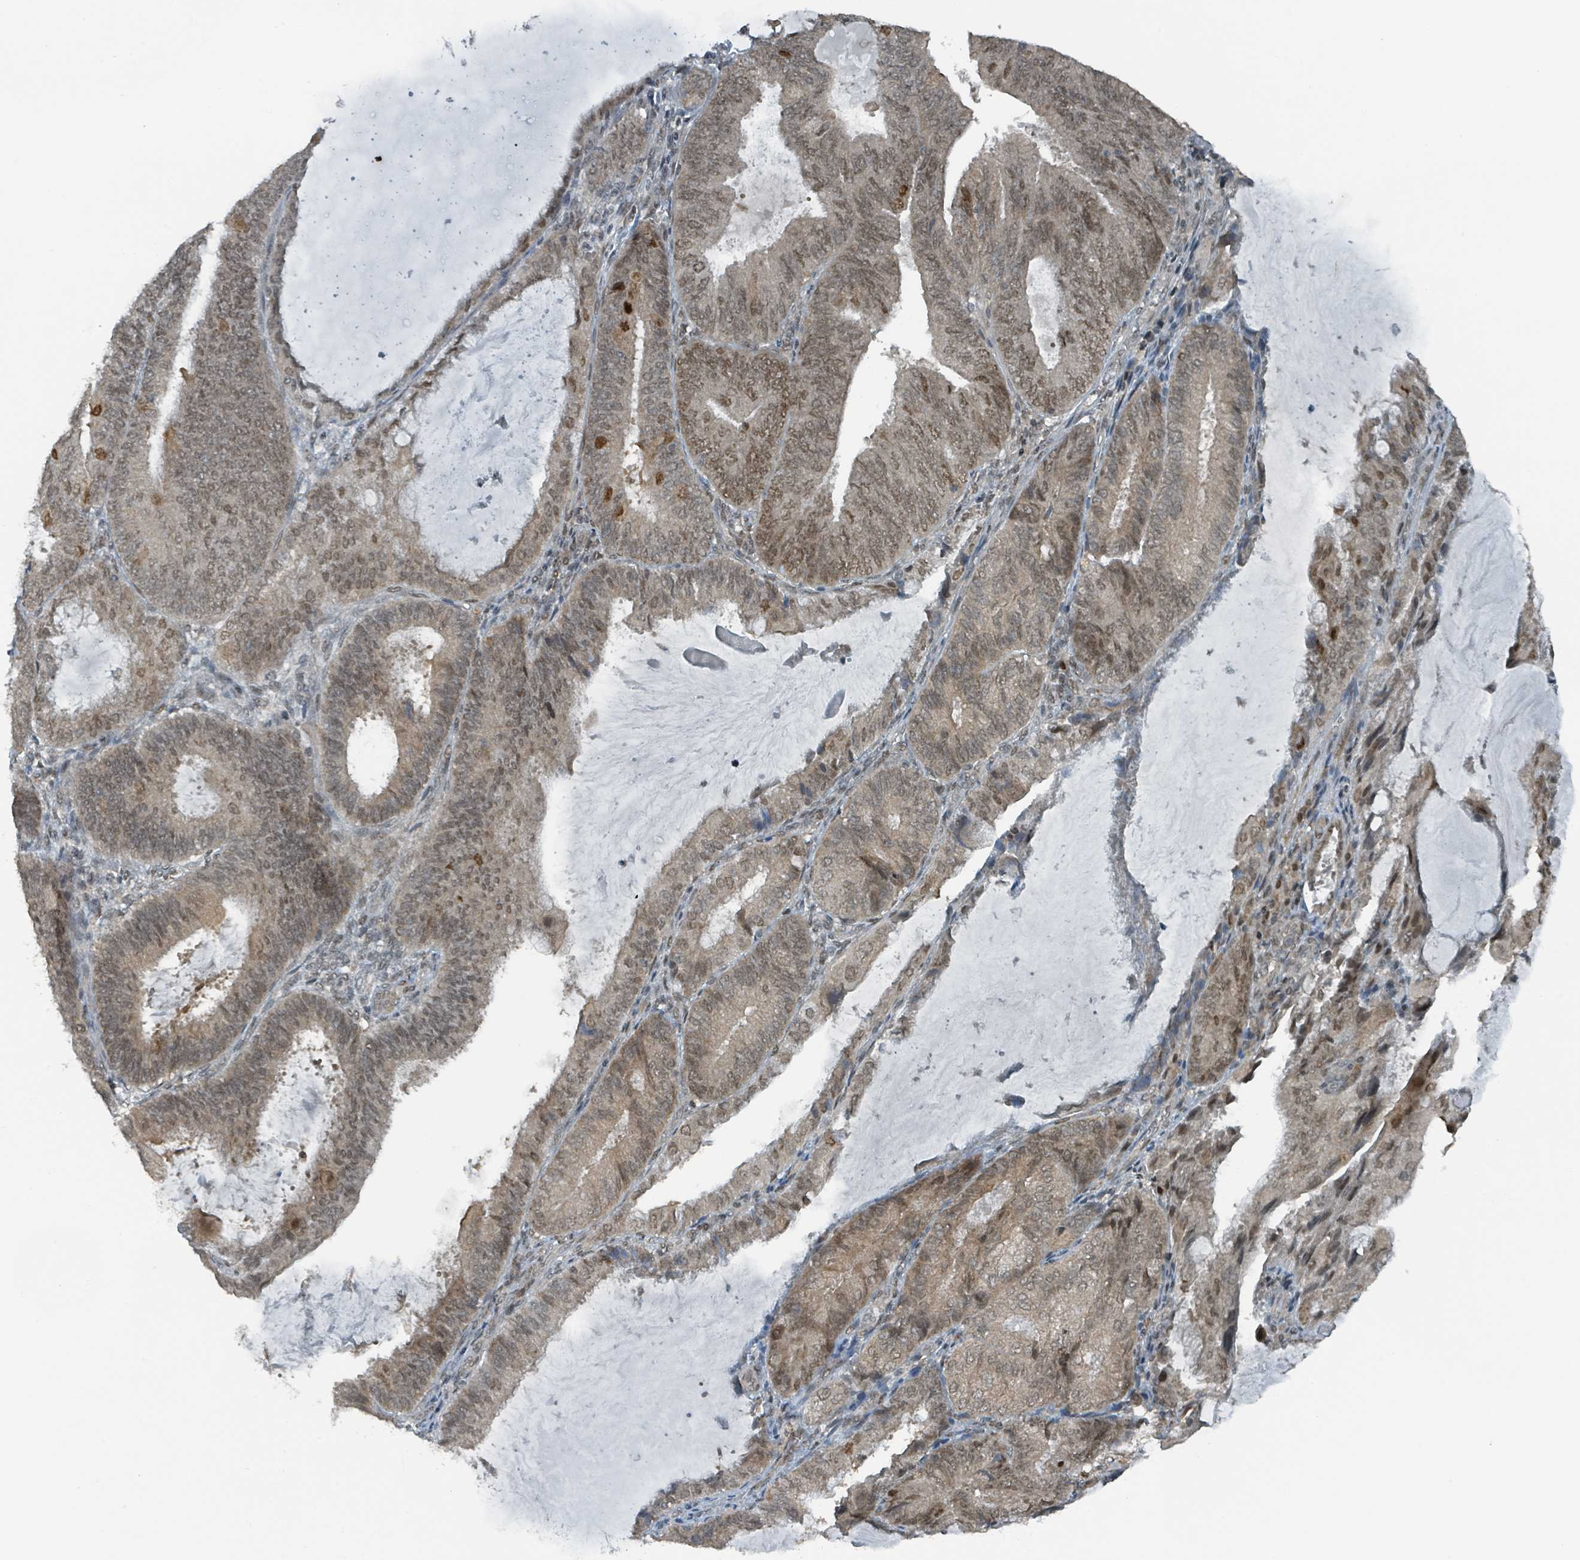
{"staining": {"intensity": "moderate", "quantity": "25%-75%", "location": "cytoplasmic/membranous,nuclear"}, "tissue": "endometrial cancer", "cell_type": "Tumor cells", "image_type": "cancer", "snomed": [{"axis": "morphology", "description": "Adenocarcinoma, NOS"}, {"axis": "topography", "description": "Endometrium"}], "caption": "Endometrial adenocarcinoma tissue shows moderate cytoplasmic/membranous and nuclear expression in approximately 25%-75% of tumor cells, visualized by immunohistochemistry. (DAB (3,3'-diaminobenzidine) = brown stain, brightfield microscopy at high magnification).", "gene": "PHIP", "patient": {"sex": "female", "age": 81}}